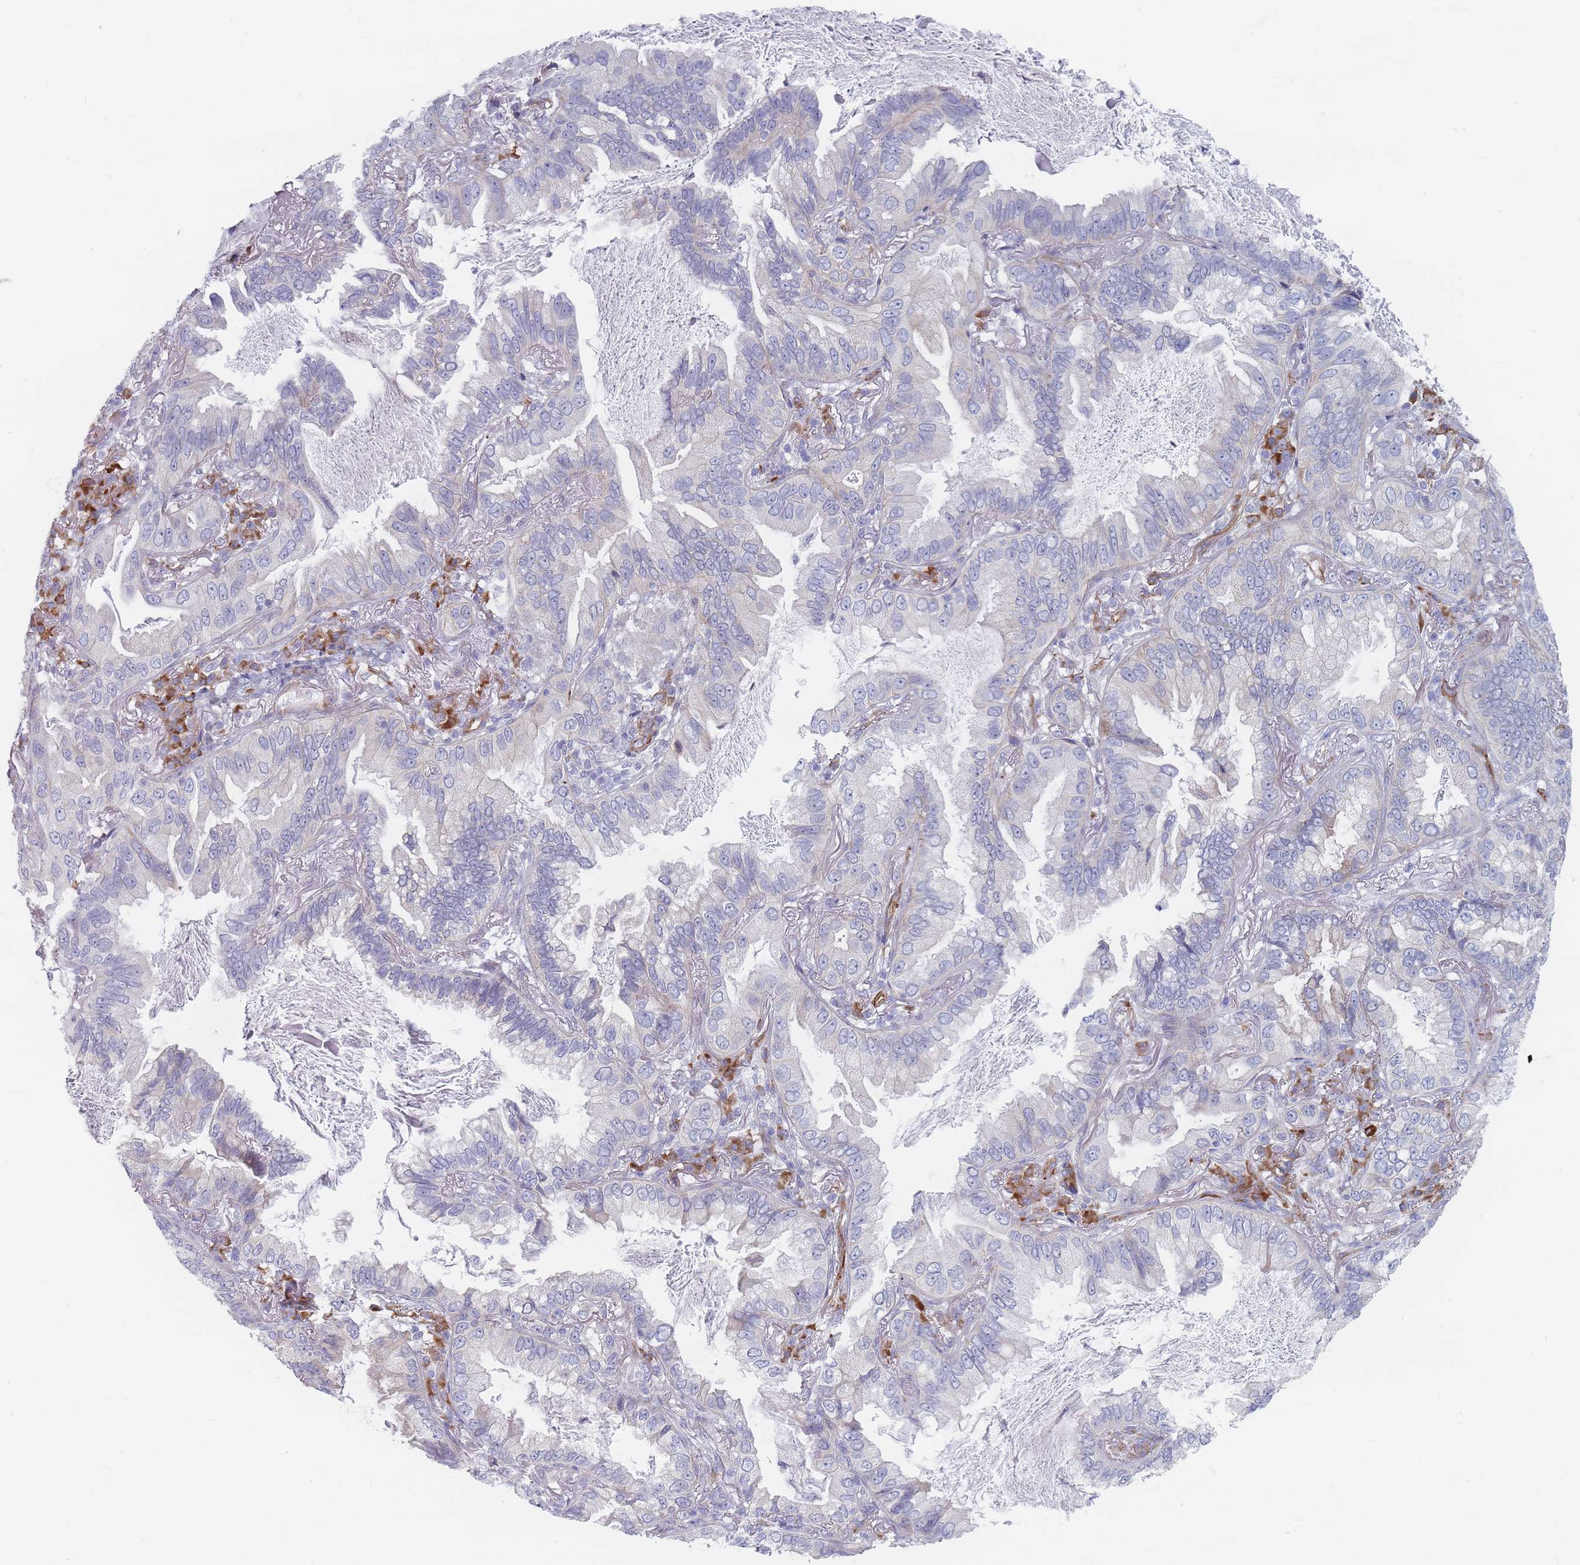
{"staining": {"intensity": "negative", "quantity": "none", "location": "none"}, "tissue": "lung cancer", "cell_type": "Tumor cells", "image_type": "cancer", "snomed": [{"axis": "morphology", "description": "Adenocarcinoma, NOS"}, {"axis": "topography", "description": "Lung"}], "caption": "DAB immunohistochemical staining of lung cancer reveals no significant staining in tumor cells.", "gene": "ERBIN", "patient": {"sex": "female", "age": 69}}